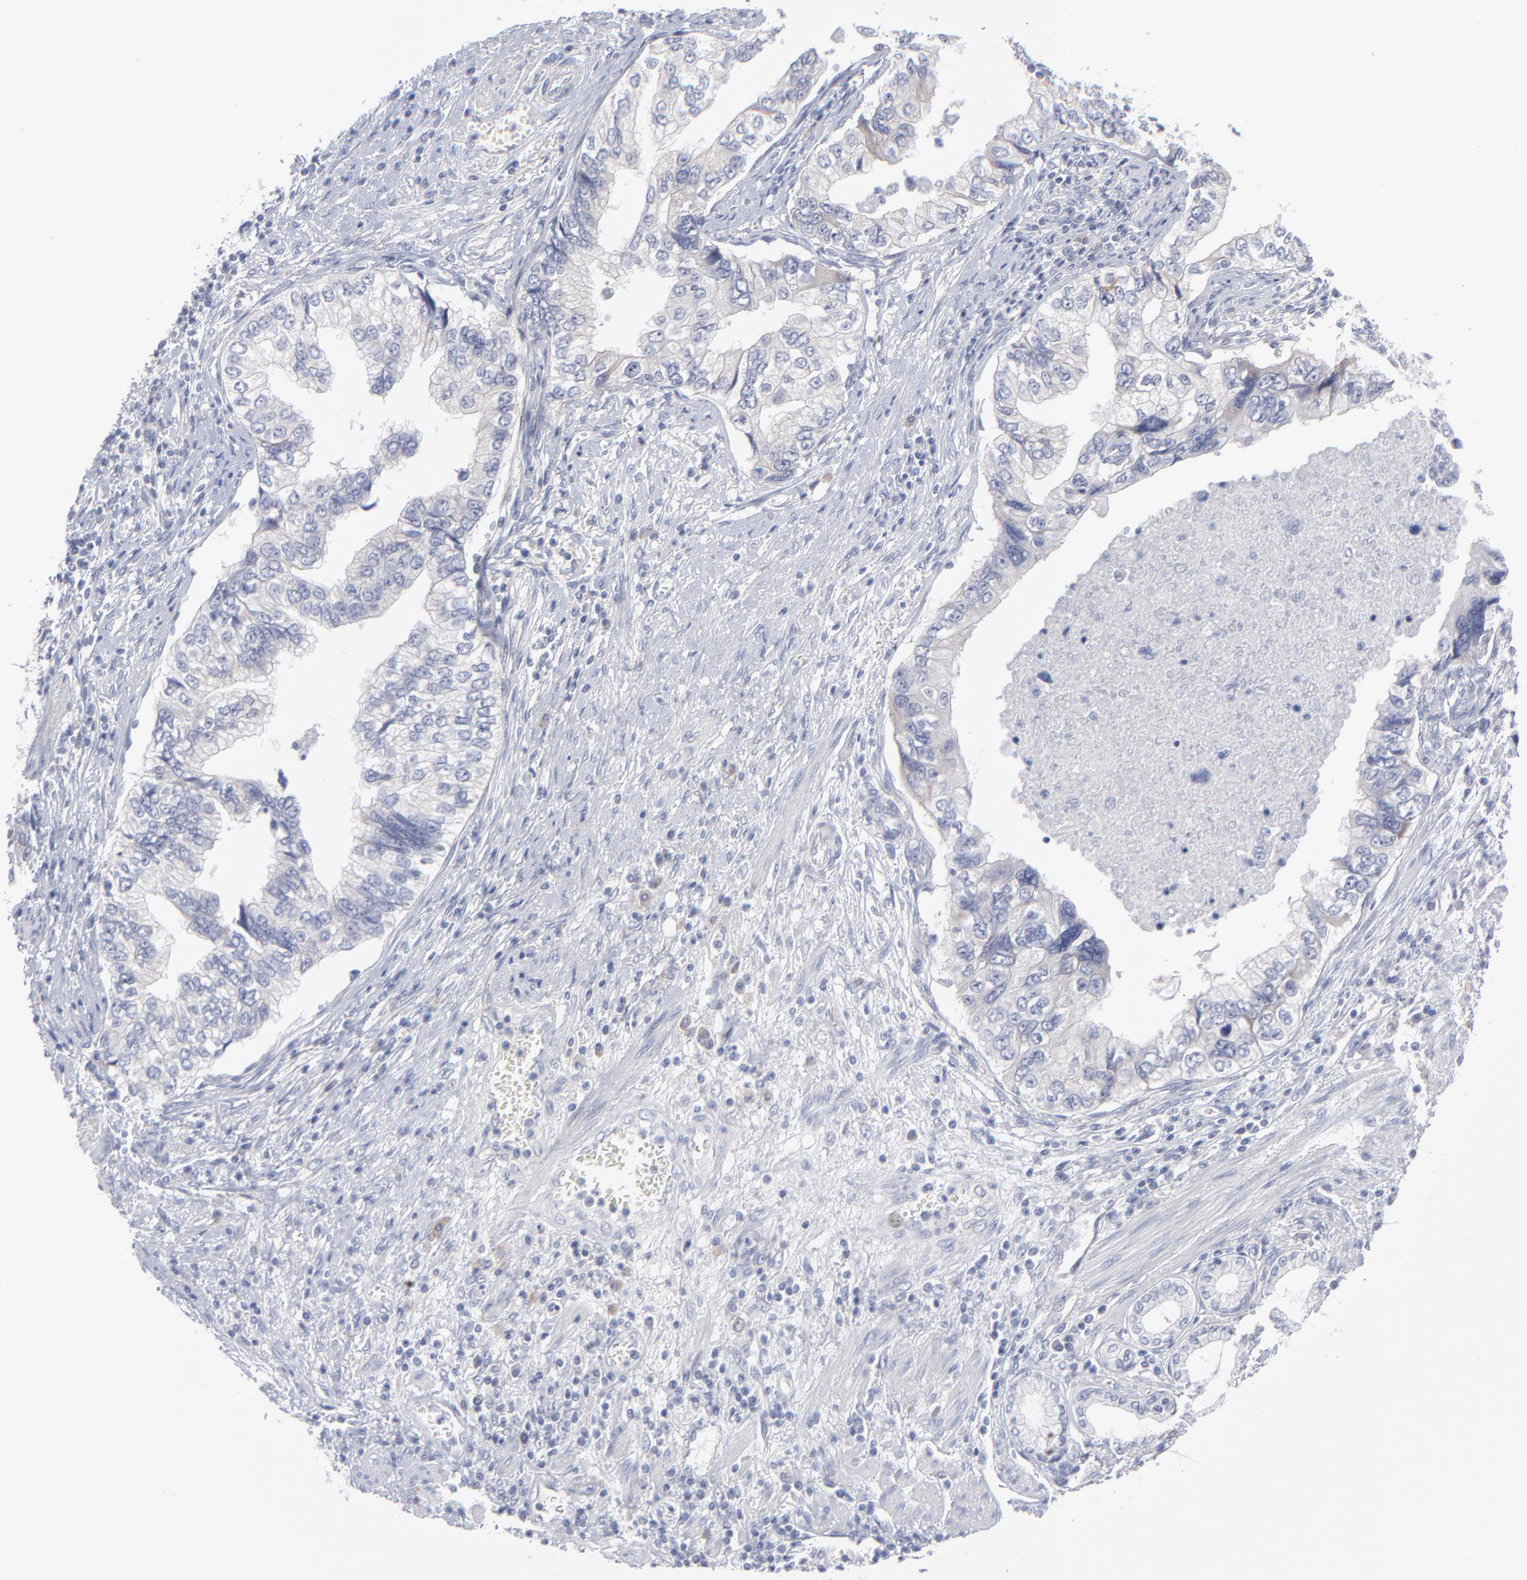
{"staining": {"intensity": "negative", "quantity": "none", "location": "none"}, "tissue": "stomach cancer", "cell_type": "Tumor cells", "image_type": "cancer", "snomed": [{"axis": "morphology", "description": "Adenocarcinoma, NOS"}, {"axis": "topography", "description": "Pancreas"}, {"axis": "topography", "description": "Stomach, upper"}], "caption": "Immunohistochemical staining of adenocarcinoma (stomach) displays no significant expression in tumor cells.", "gene": "RPS24", "patient": {"sex": "male", "age": 77}}